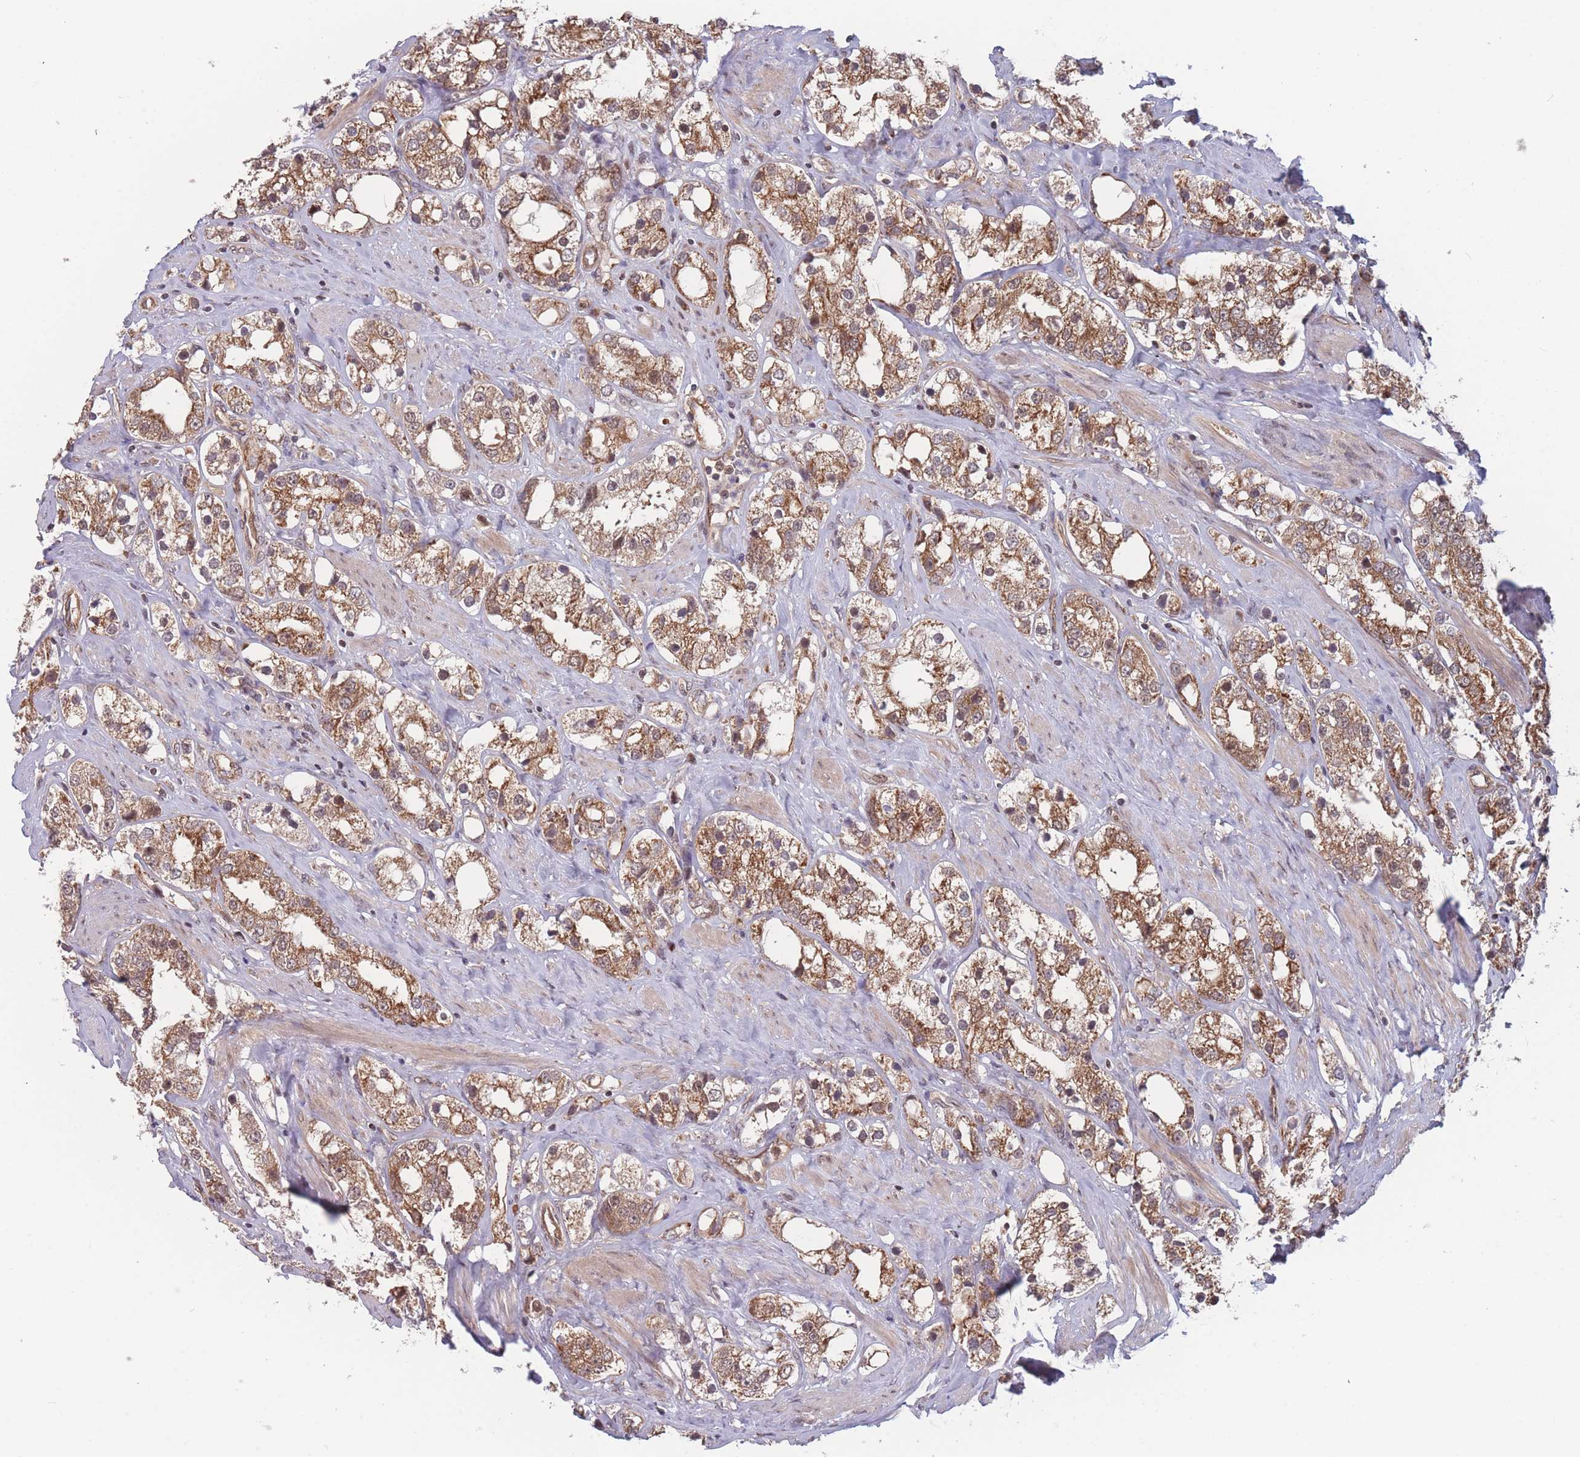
{"staining": {"intensity": "moderate", "quantity": ">75%", "location": "cytoplasmic/membranous"}, "tissue": "prostate cancer", "cell_type": "Tumor cells", "image_type": "cancer", "snomed": [{"axis": "morphology", "description": "Adenocarcinoma, NOS"}, {"axis": "topography", "description": "Prostate"}], "caption": "This is a micrograph of IHC staining of prostate adenocarcinoma, which shows moderate expression in the cytoplasmic/membranous of tumor cells.", "gene": "RPS18", "patient": {"sex": "male", "age": 79}}